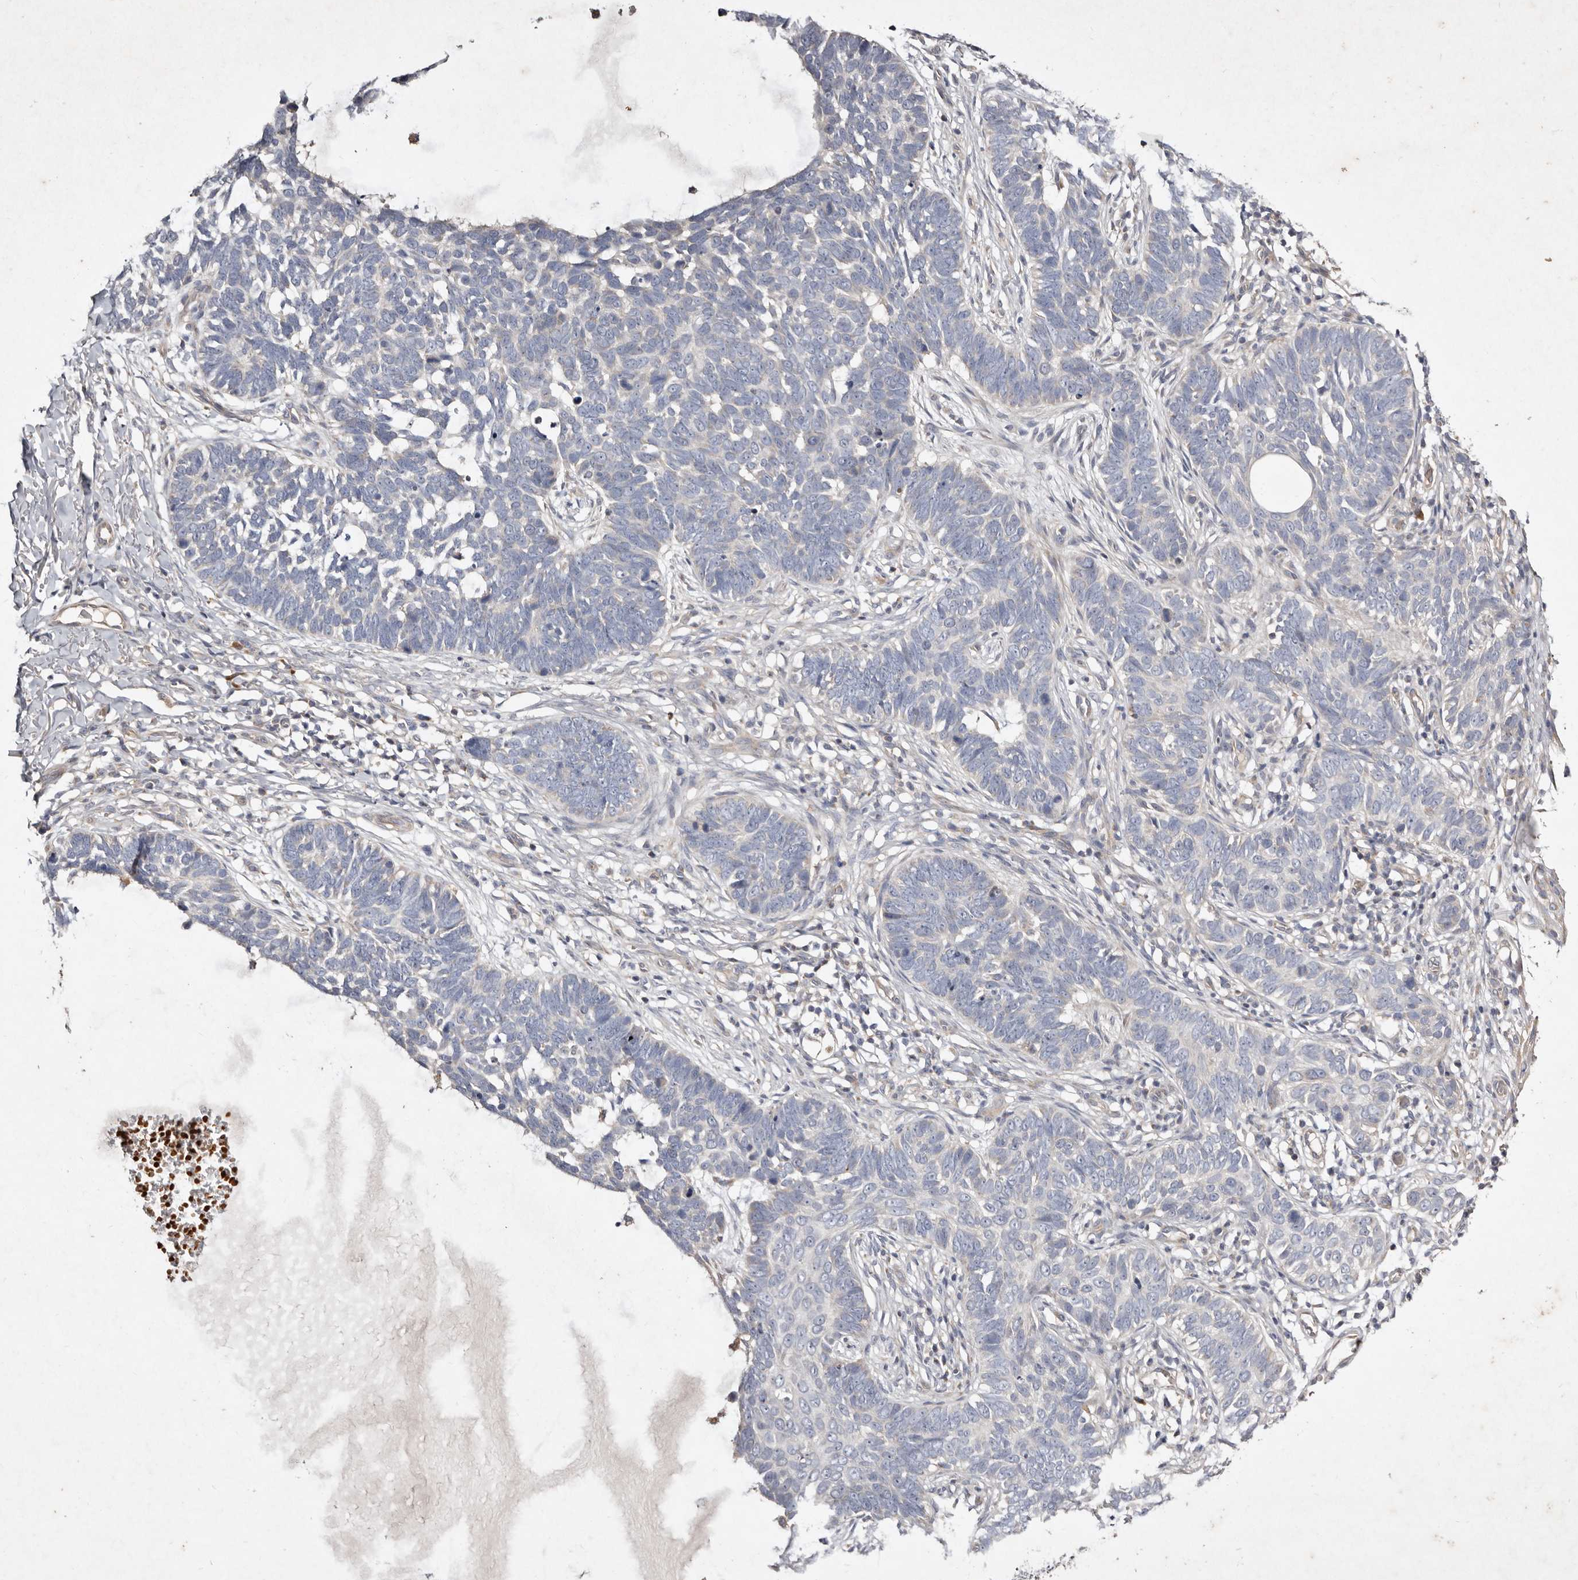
{"staining": {"intensity": "negative", "quantity": "none", "location": "none"}, "tissue": "skin cancer", "cell_type": "Tumor cells", "image_type": "cancer", "snomed": [{"axis": "morphology", "description": "Normal tissue, NOS"}, {"axis": "morphology", "description": "Basal cell carcinoma"}, {"axis": "topography", "description": "Skin"}], "caption": "There is no significant staining in tumor cells of skin cancer.", "gene": "SLC25A20", "patient": {"sex": "male", "age": 77}}